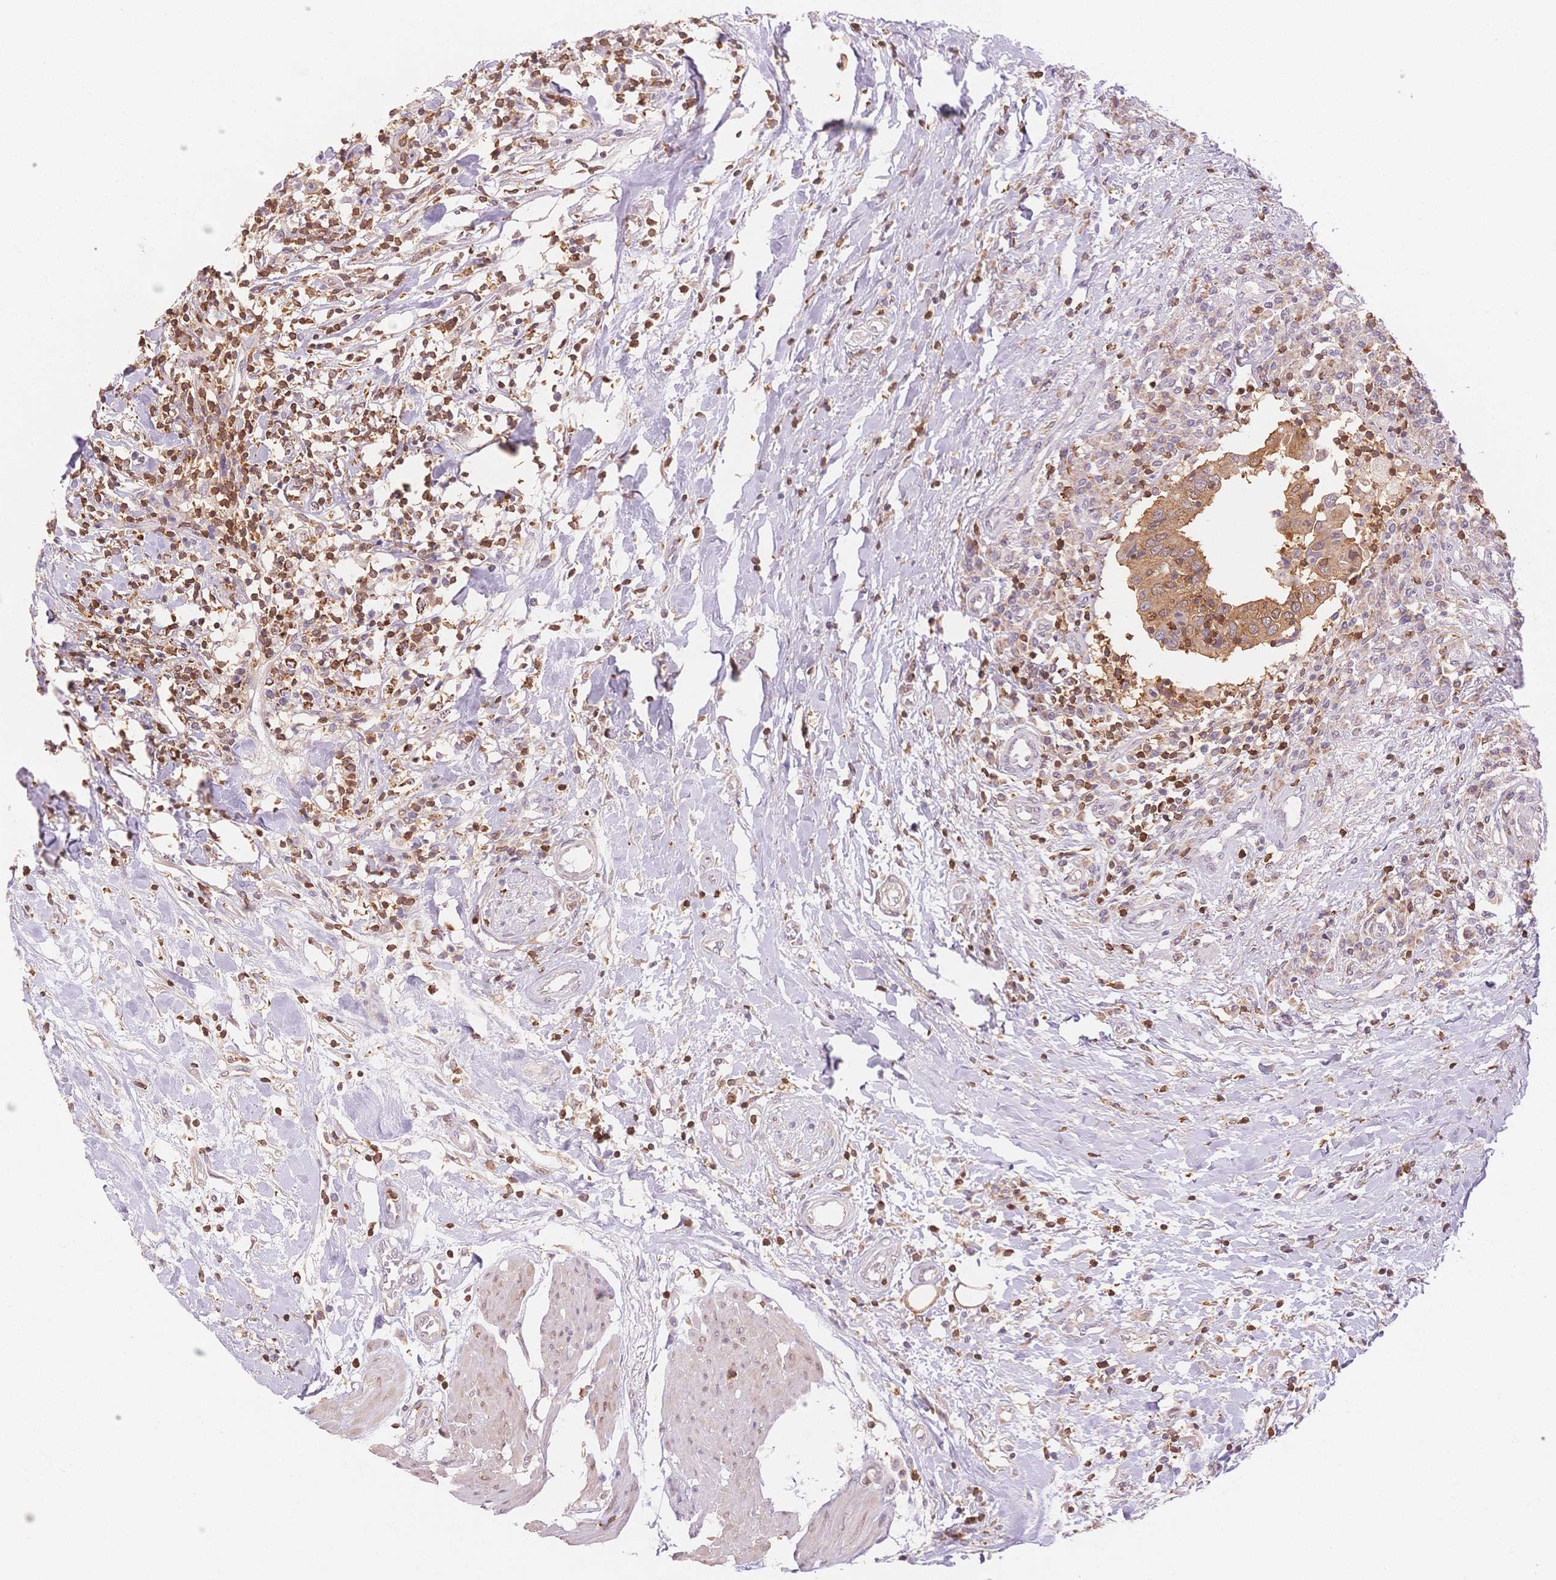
{"staining": {"intensity": "weak", "quantity": "<25%", "location": "cytoplasmic/membranous"}, "tissue": "urothelial cancer", "cell_type": "Tumor cells", "image_type": "cancer", "snomed": [{"axis": "morphology", "description": "Urothelial carcinoma, High grade"}, {"axis": "topography", "description": "Urinary bladder"}], "caption": "The photomicrograph shows no staining of tumor cells in urothelial cancer.", "gene": "STK39", "patient": {"sex": "male", "age": 61}}